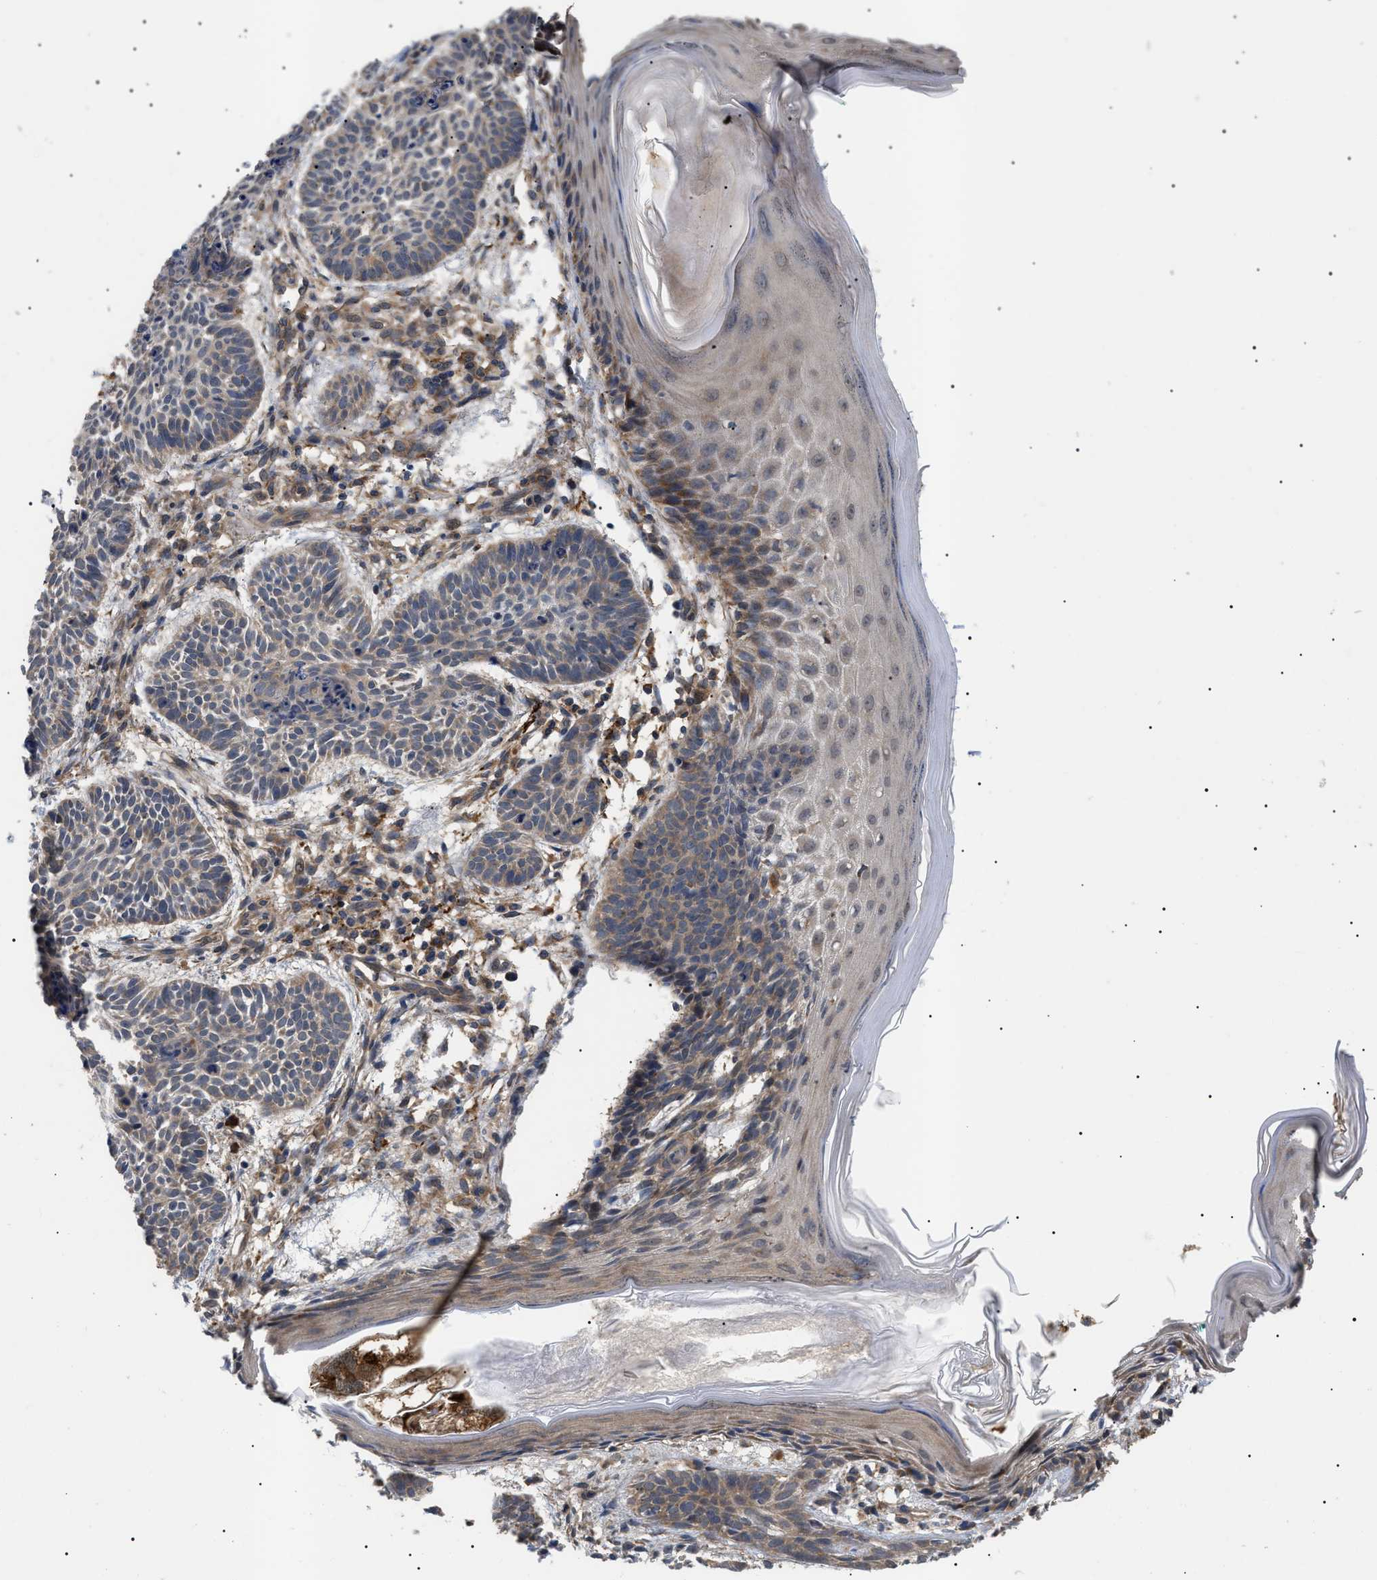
{"staining": {"intensity": "weak", "quantity": ">75%", "location": "cytoplasmic/membranous"}, "tissue": "skin cancer", "cell_type": "Tumor cells", "image_type": "cancer", "snomed": [{"axis": "morphology", "description": "Basal cell carcinoma"}, {"axis": "topography", "description": "Skin"}], "caption": "High-magnification brightfield microscopy of basal cell carcinoma (skin) stained with DAB (3,3'-diaminobenzidine) (brown) and counterstained with hematoxylin (blue). tumor cells exhibit weak cytoplasmic/membranous expression is appreciated in about>75% of cells. Immunohistochemistry stains the protein of interest in brown and the nuclei are stained blue.", "gene": "ASTL", "patient": {"sex": "male", "age": 60}}